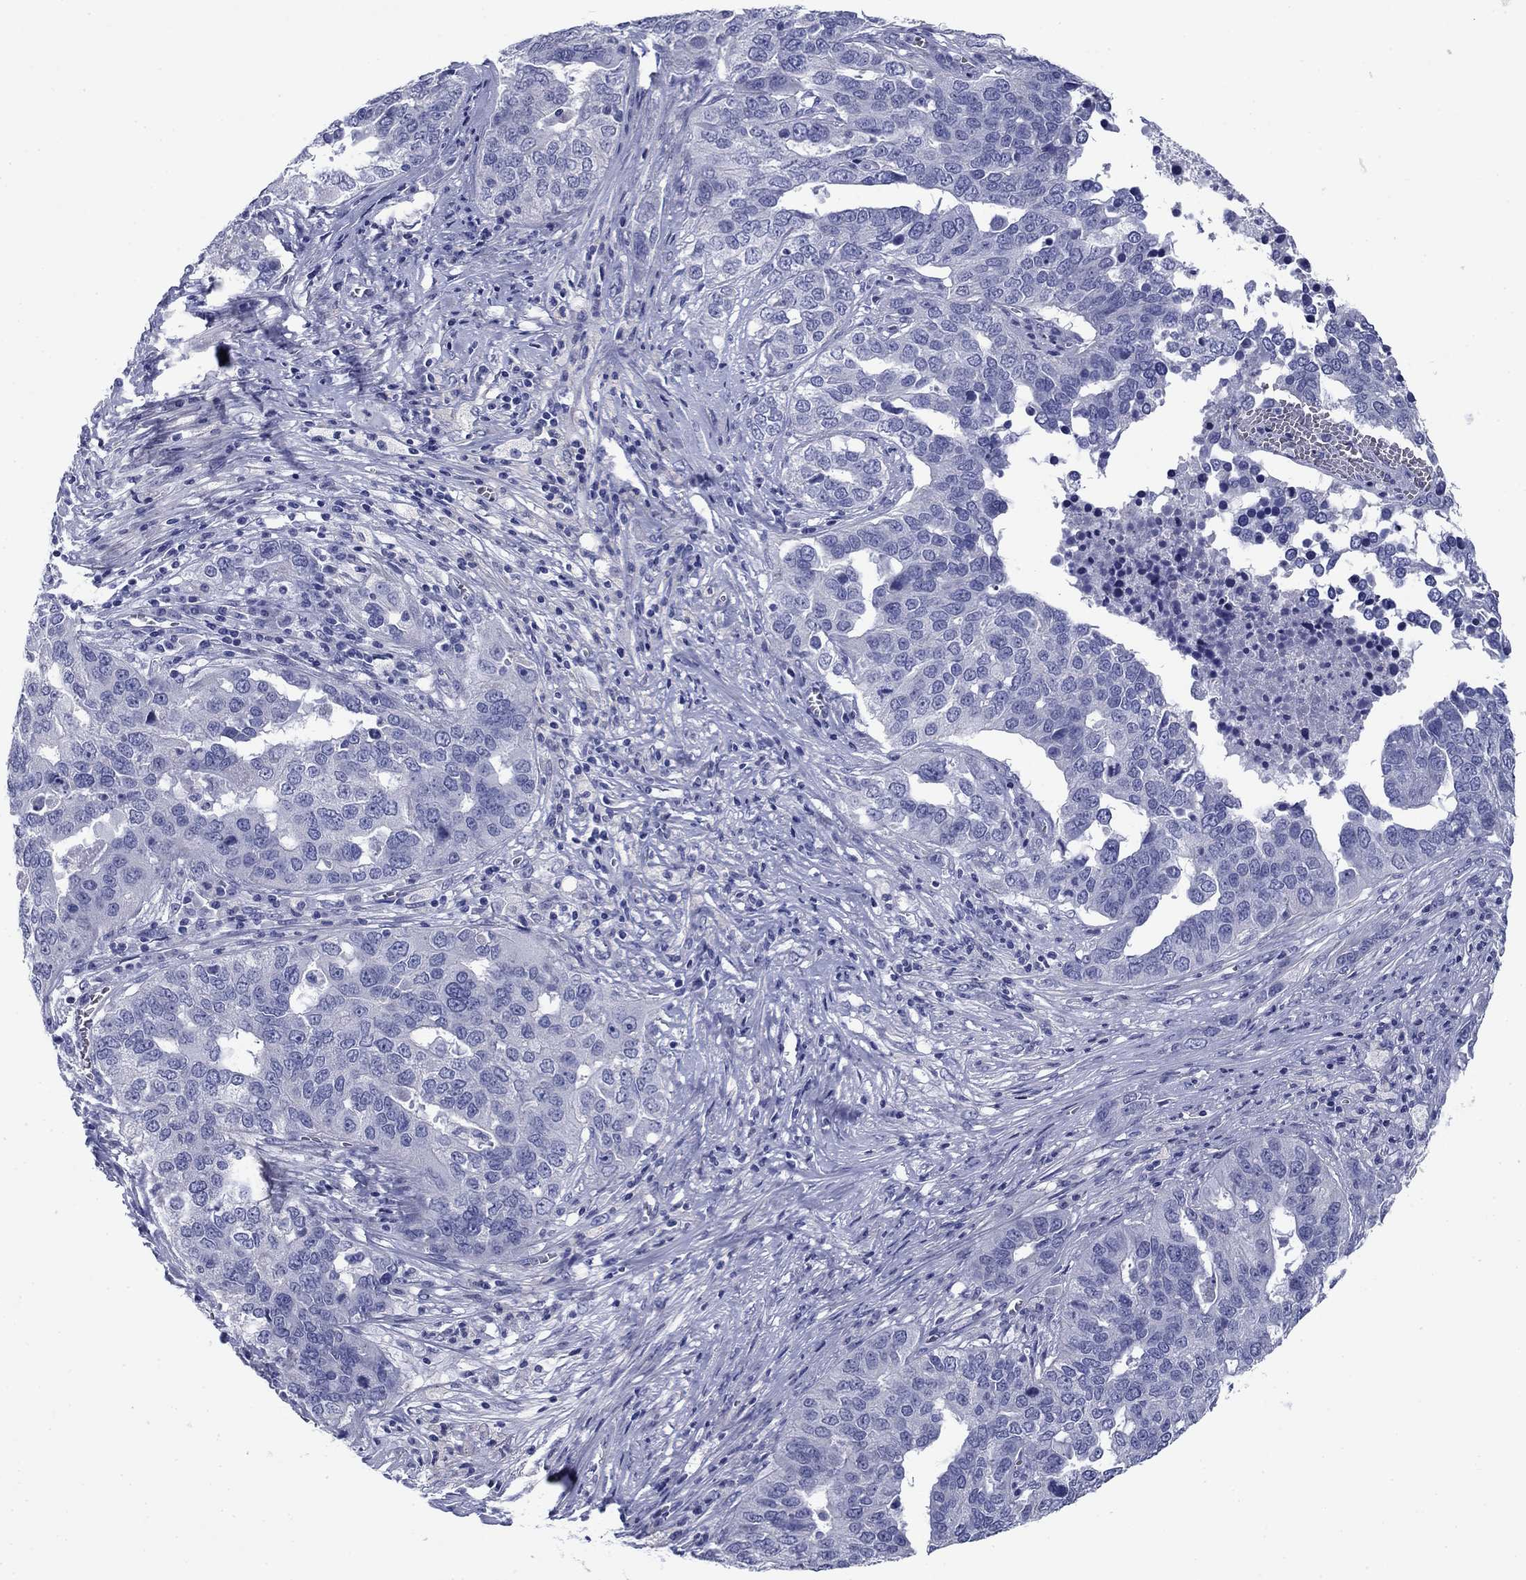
{"staining": {"intensity": "negative", "quantity": "none", "location": "none"}, "tissue": "ovarian cancer", "cell_type": "Tumor cells", "image_type": "cancer", "snomed": [{"axis": "morphology", "description": "Carcinoma, endometroid"}, {"axis": "topography", "description": "Soft tissue"}, {"axis": "topography", "description": "Ovary"}], "caption": "Tumor cells are negative for protein expression in human ovarian cancer.", "gene": "PRKCG", "patient": {"sex": "female", "age": 52}}